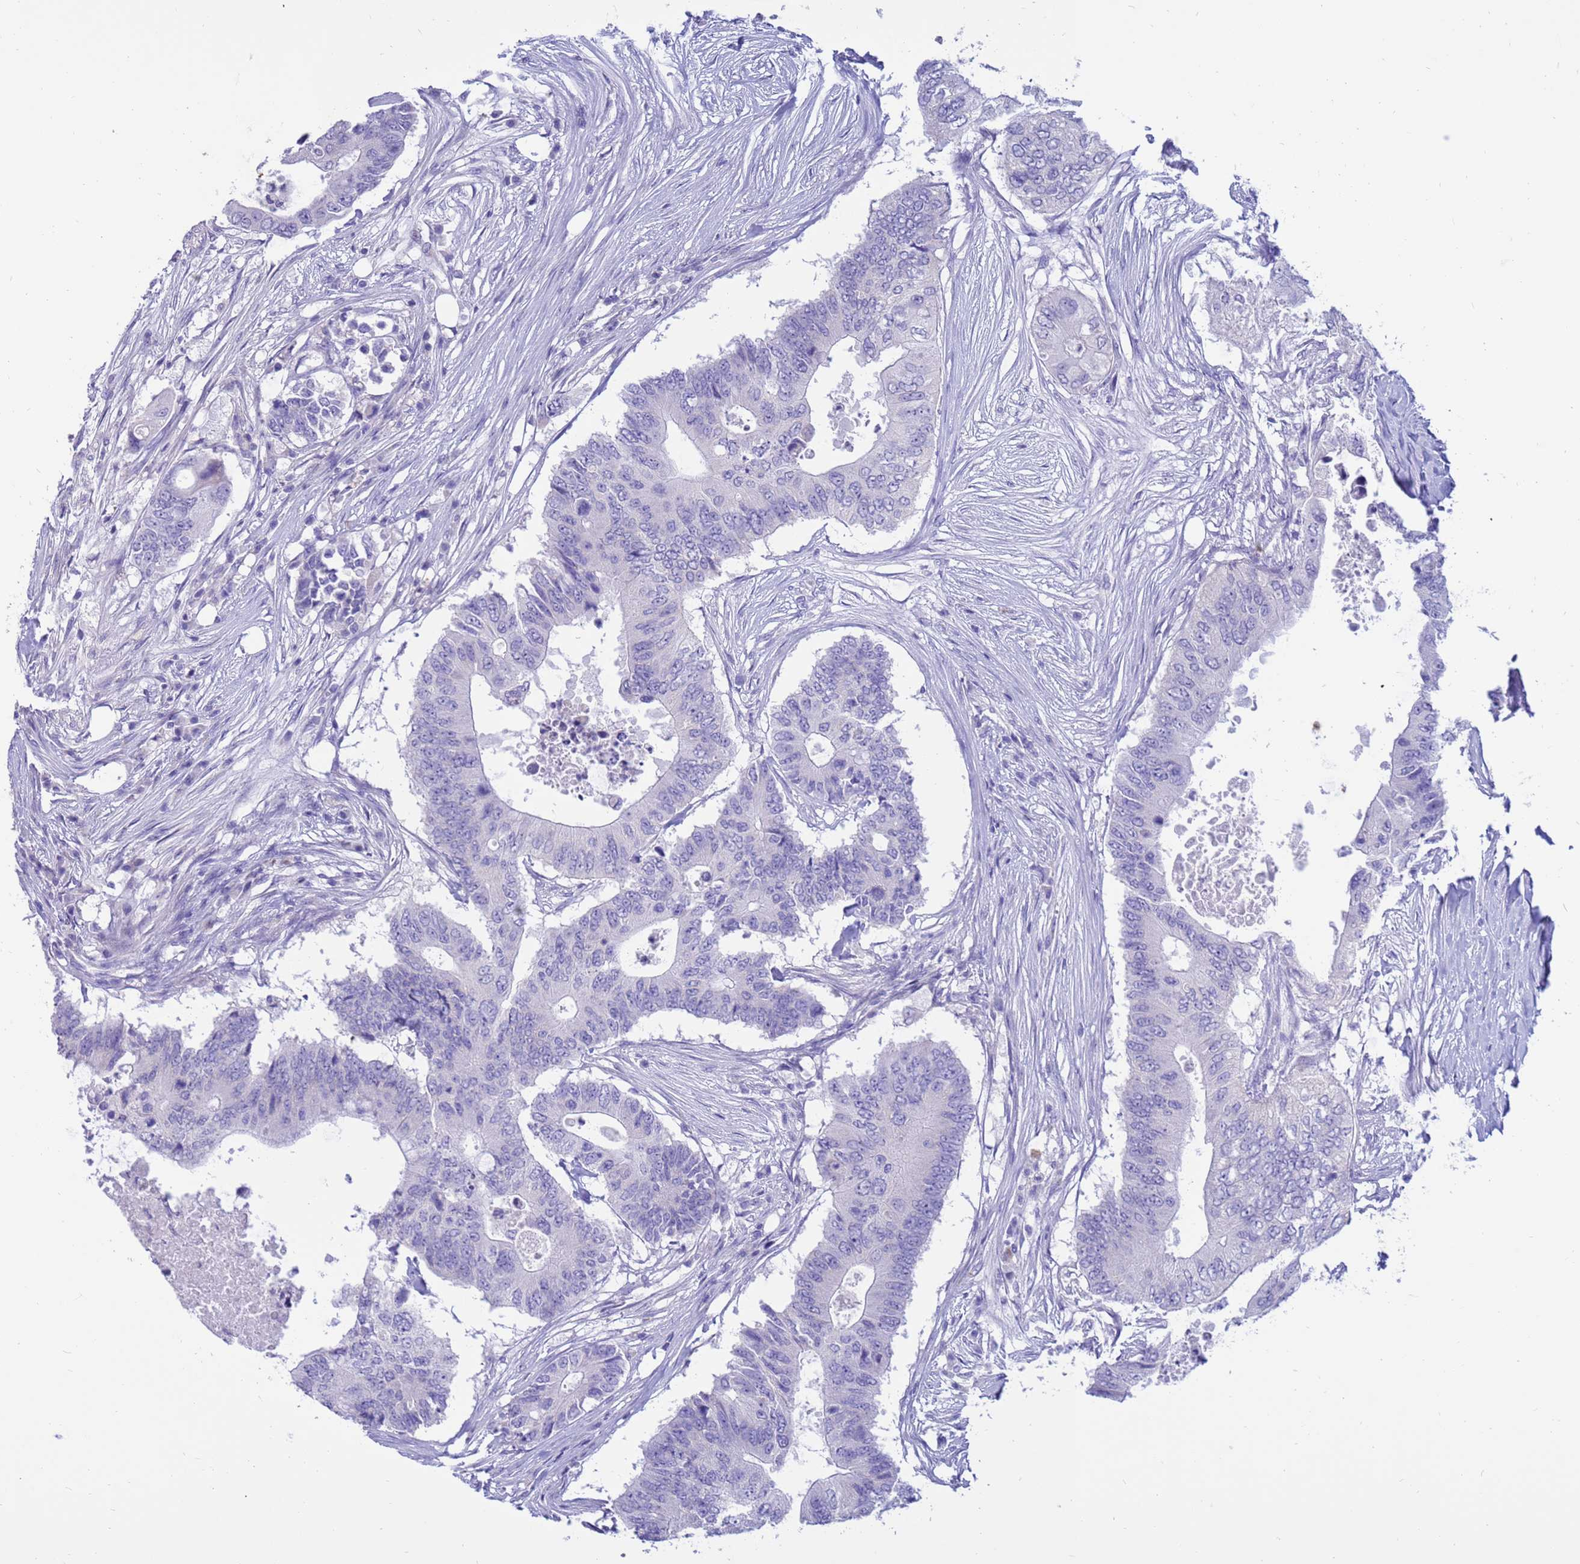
{"staining": {"intensity": "negative", "quantity": "none", "location": "none"}, "tissue": "colorectal cancer", "cell_type": "Tumor cells", "image_type": "cancer", "snomed": [{"axis": "morphology", "description": "Adenocarcinoma, NOS"}, {"axis": "topography", "description": "Colon"}], "caption": "High power microscopy histopathology image of an IHC photomicrograph of colorectal cancer, revealing no significant staining in tumor cells.", "gene": "PDE10A", "patient": {"sex": "male", "age": 71}}